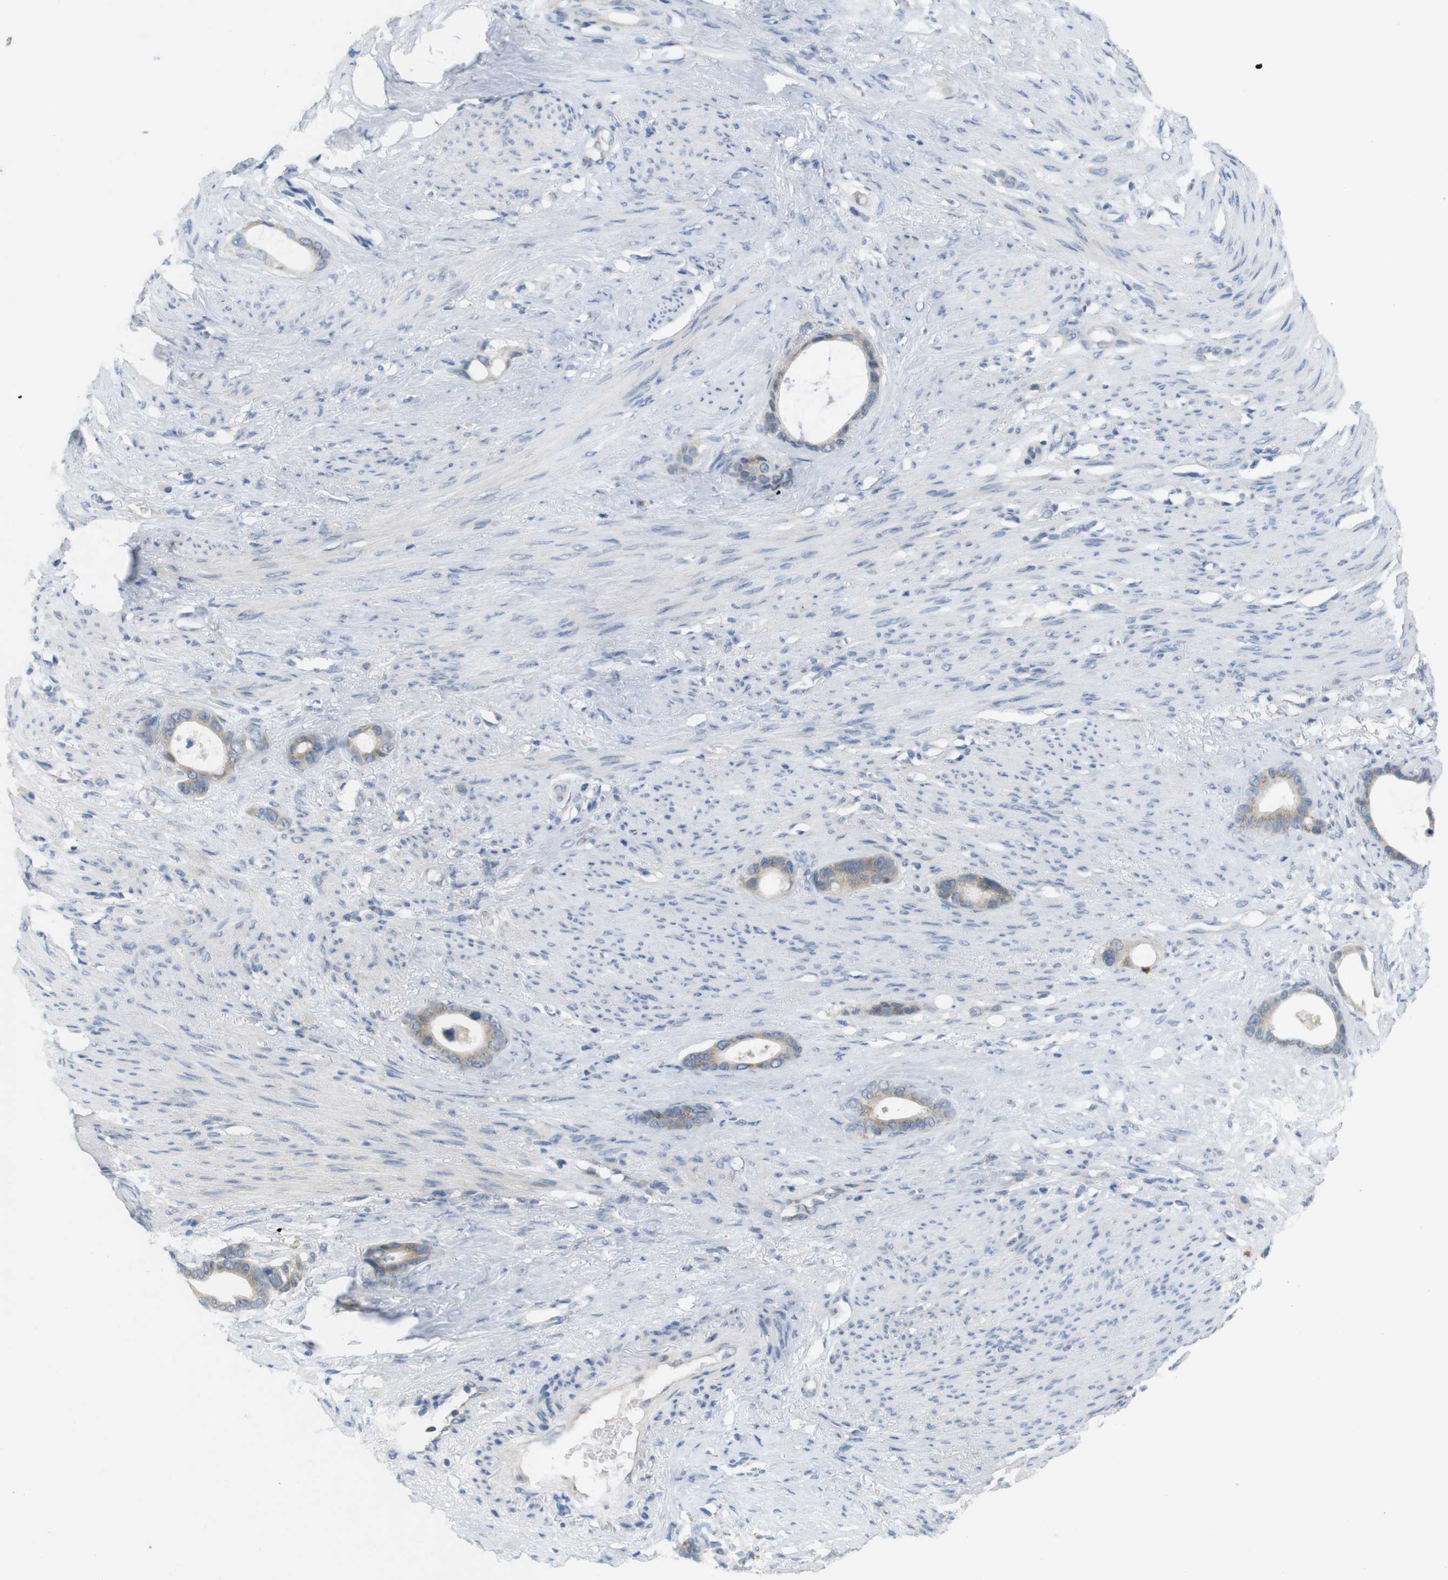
{"staining": {"intensity": "negative", "quantity": "none", "location": "none"}, "tissue": "stomach cancer", "cell_type": "Tumor cells", "image_type": "cancer", "snomed": [{"axis": "morphology", "description": "Adenocarcinoma, NOS"}, {"axis": "topography", "description": "Stomach"}], "caption": "Tumor cells are negative for brown protein staining in stomach cancer. (IHC, brightfield microscopy, high magnification).", "gene": "YIPF3", "patient": {"sex": "female", "age": 75}}